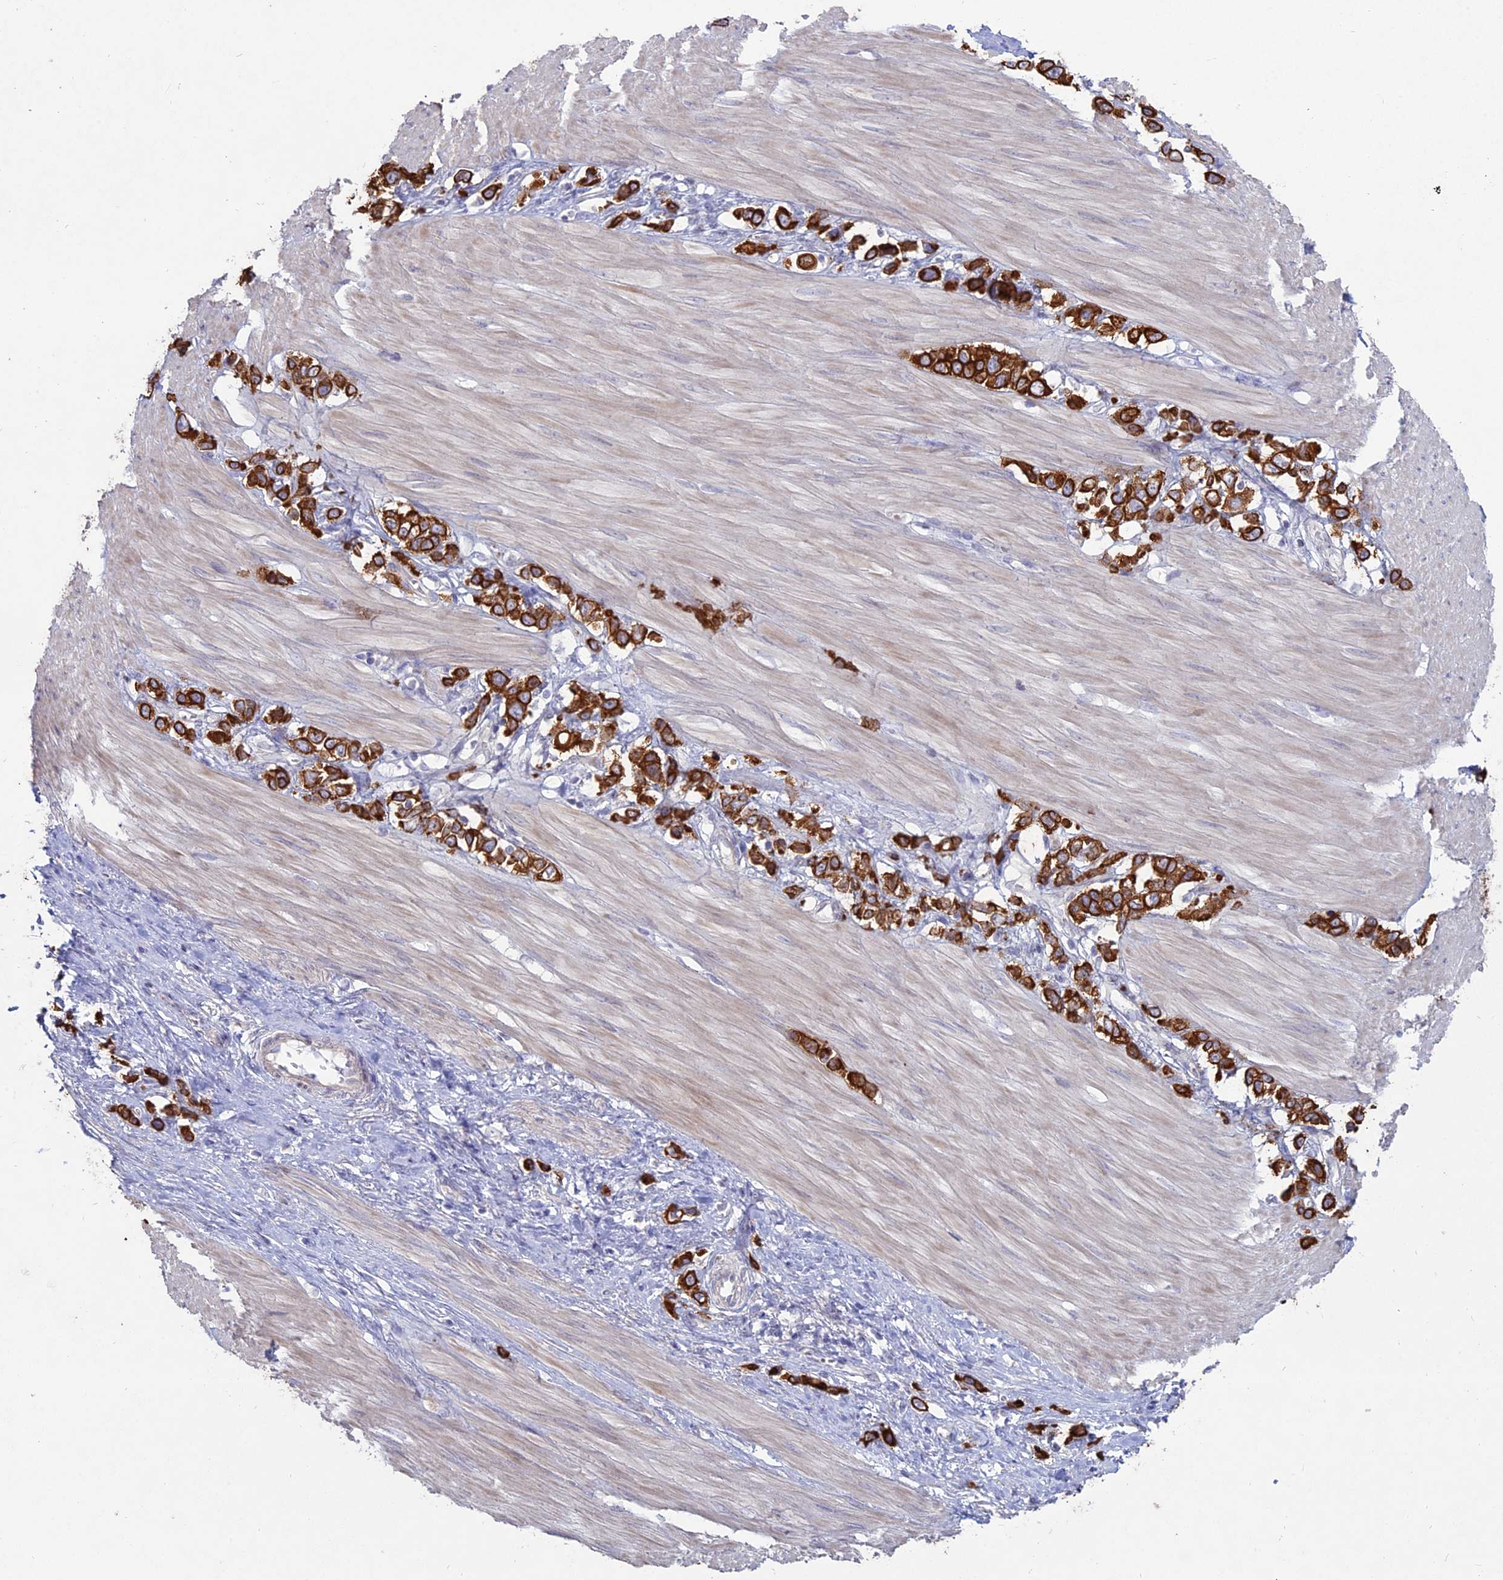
{"staining": {"intensity": "strong", "quantity": ">75%", "location": "cytoplasmic/membranous"}, "tissue": "stomach cancer", "cell_type": "Tumor cells", "image_type": "cancer", "snomed": [{"axis": "morphology", "description": "Adenocarcinoma, NOS"}, {"axis": "topography", "description": "Stomach"}], "caption": "Immunohistochemical staining of human adenocarcinoma (stomach) demonstrates strong cytoplasmic/membranous protein staining in about >75% of tumor cells. (DAB (3,3'-diaminobenzidine) IHC with brightfield microscopy, high magnification).", "gene": "MYO5B", "patient": {"sex": "female", "age": 65}}